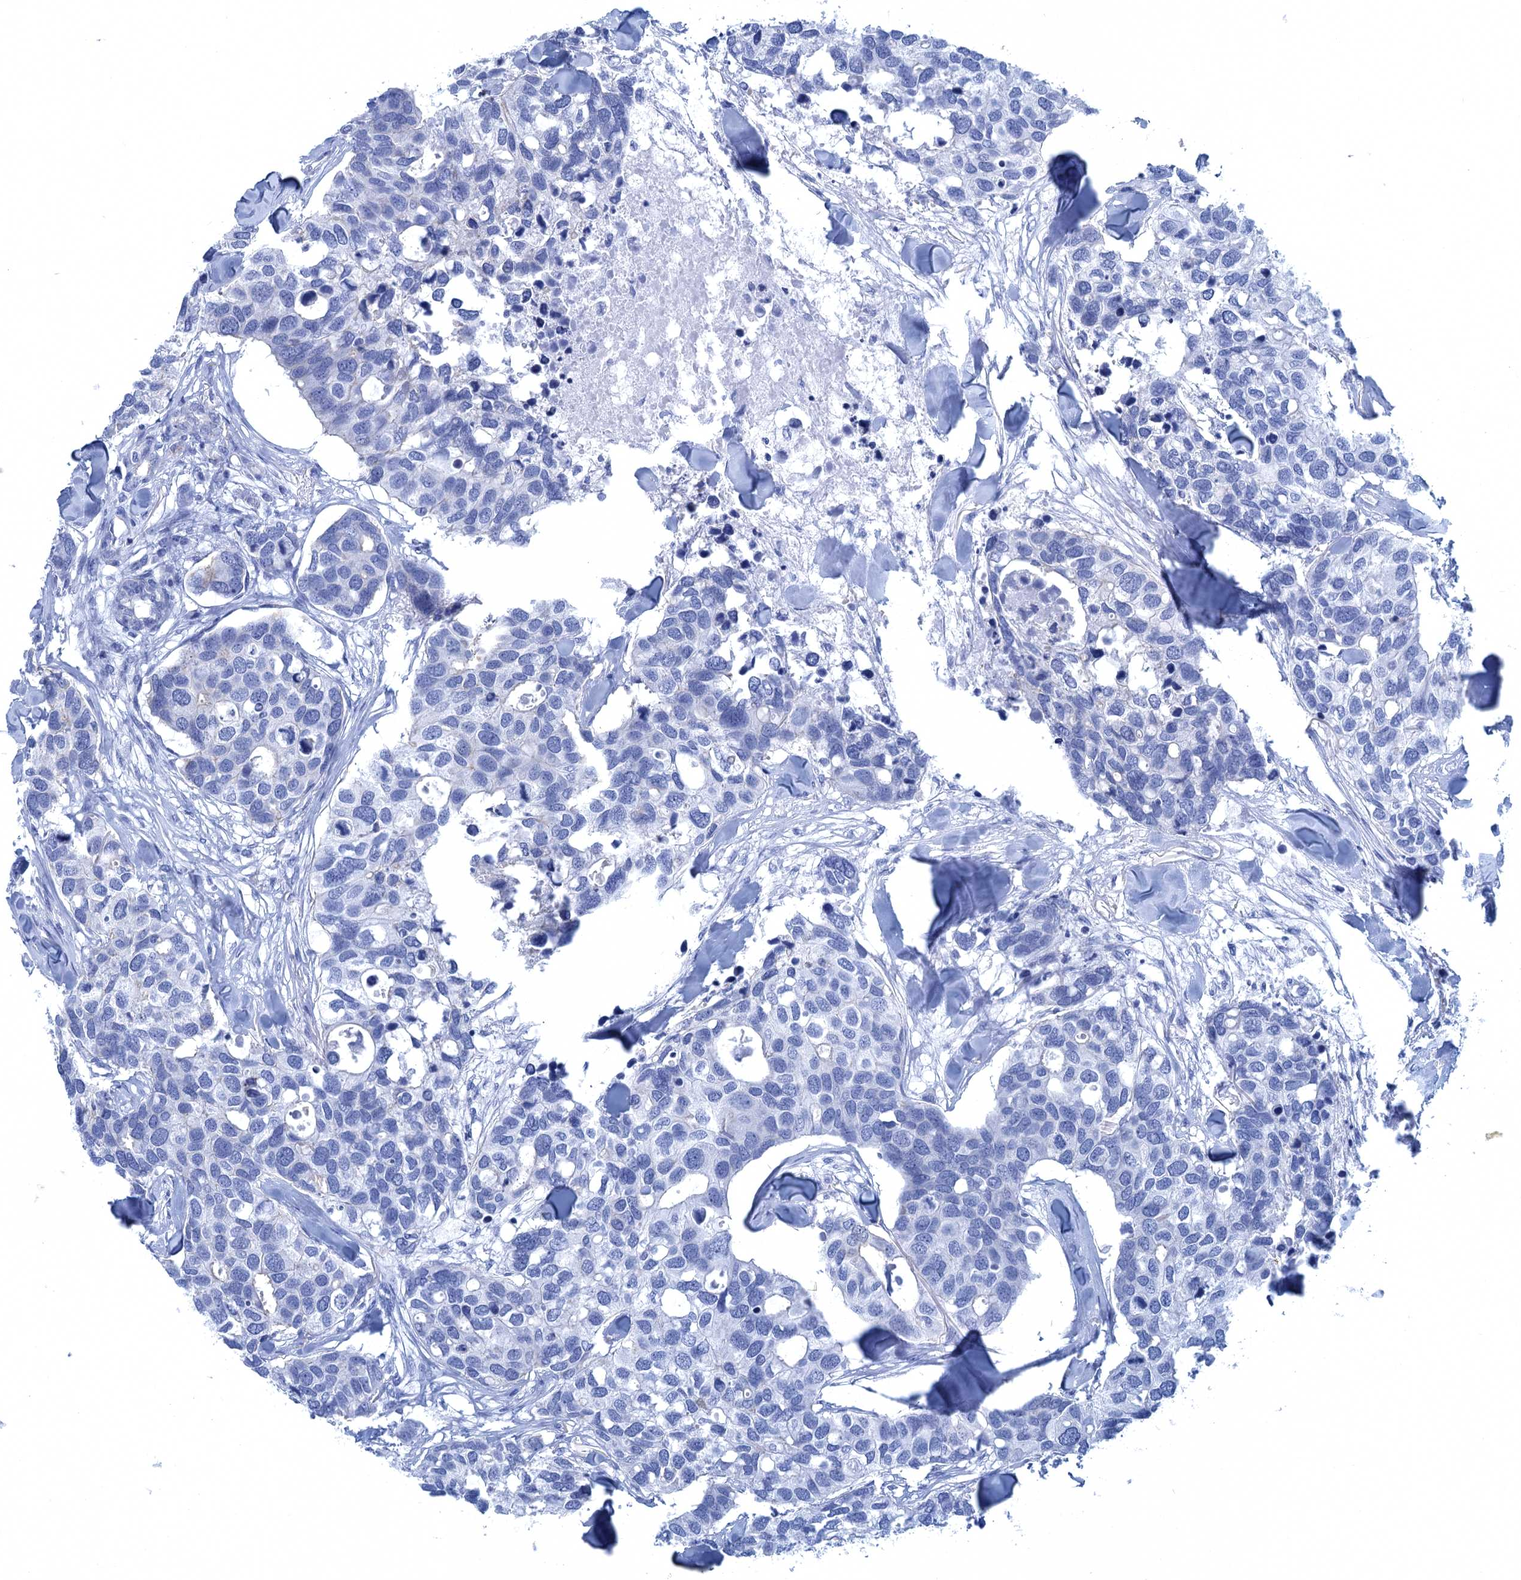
{"staining": {"intensity": "negative", "quantity": "none", "location": "none"}, "tissue": "breast cancer", "cell_type": "Tumor cells", "image_type": "cancer", "snomed": [{"axis": "morphology", "description": "Duct carcinoma"}, {"axis": "topography", "description": "Breast"}], "caption": "Immunohistochemistry histopathology image of breast cancer stained for a protein (brown), which demonstrates no expression in tumor cells. (Immunohistochemistry (ihc), brightfield microscopy, high magnification).", "gene": "CALML5", "patient": {"sex": "female", "age": 83}}